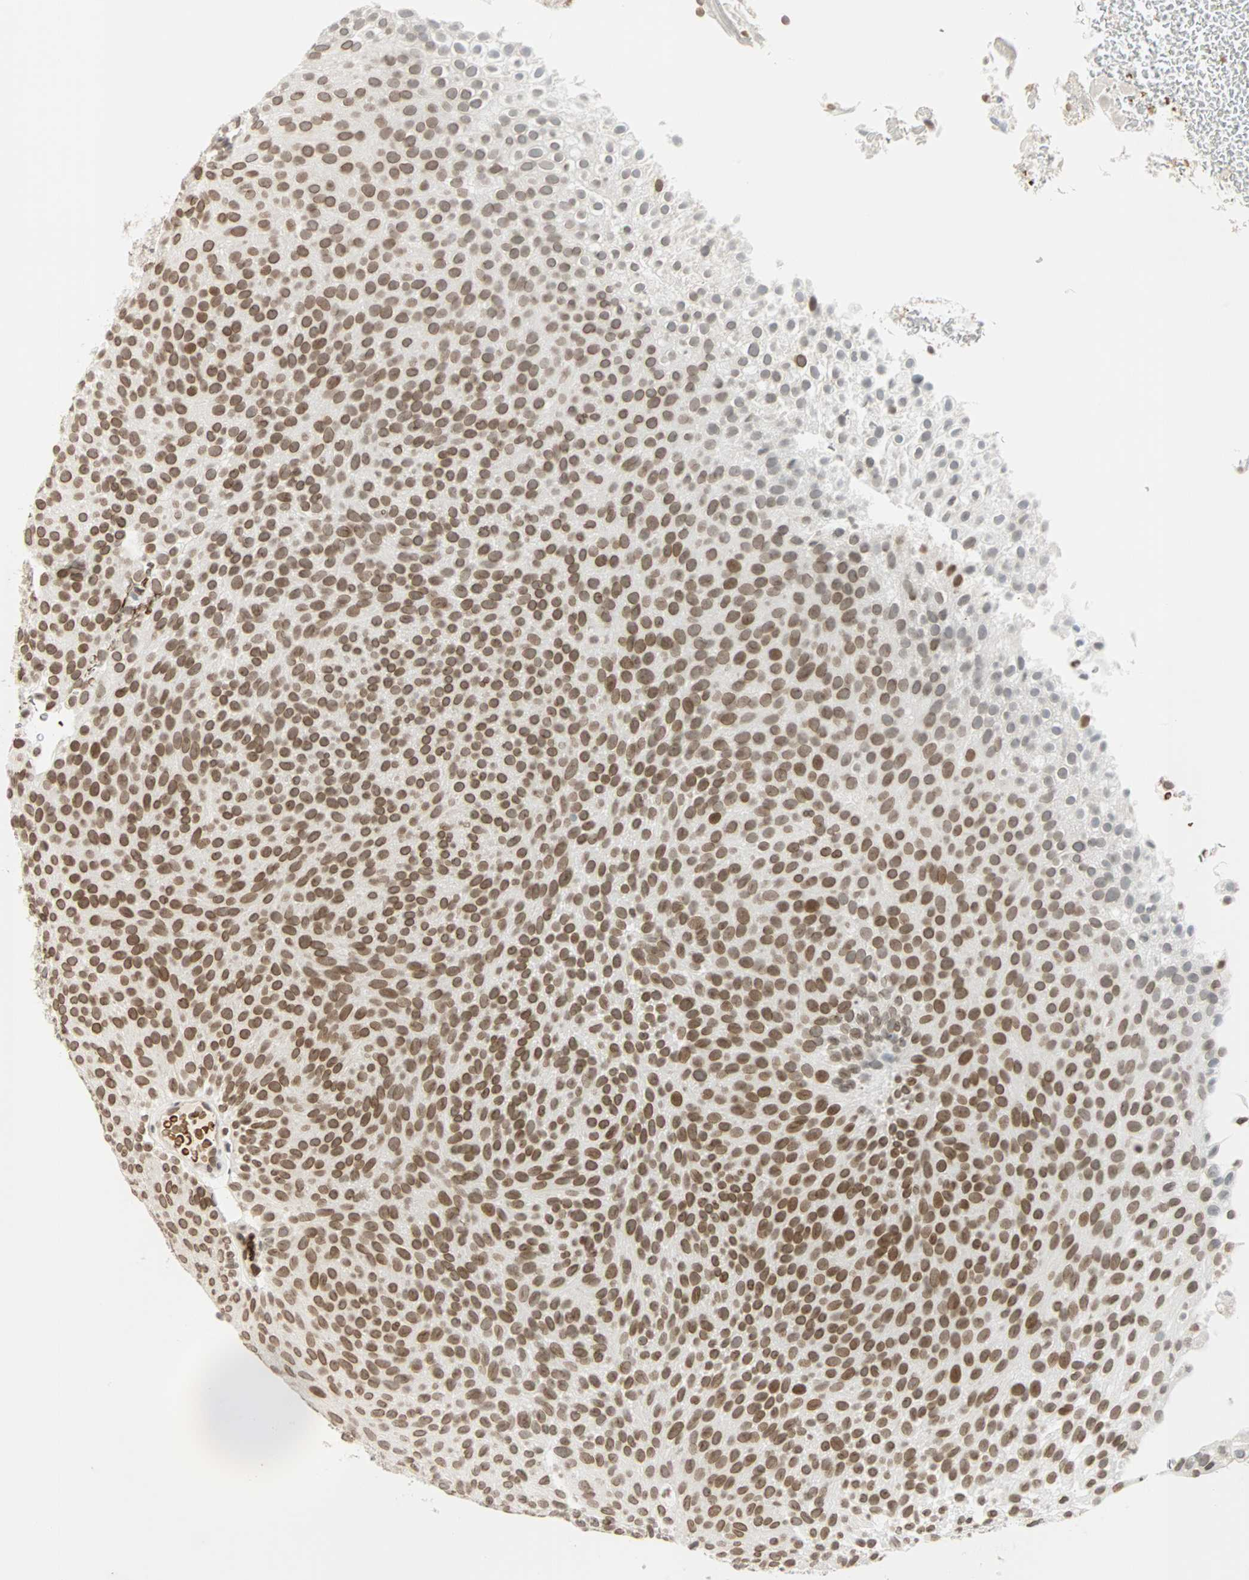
{"staining": {"intensity": "strong", "quantity": "25%-75%", "location": "cytoplasmic/membranous,nuclear"}, "tissue": "urothelial cancer", "cell_type": "Tumor cells", "image_type": "cancer", "snomed": [{"axis": "morphology", "description": "Urothelial carcinoma, Low grade"}, {"axis": "topography", "description": "Urinary bladder"}], "caption": "Immunohistochemistry (IHC) image of neoplastic tissue: human urothelial cancer stained using immunohistochemistry (IHC) shows high levels of strong protein expression localized specifically in the cytoplasmic/membranous and nuclear of tumor cells, appearing as a cytoplasmic/membranous and nuclear brown color.", "gene": "BCAN", "patient": {"sex": "male", "age": 78}}